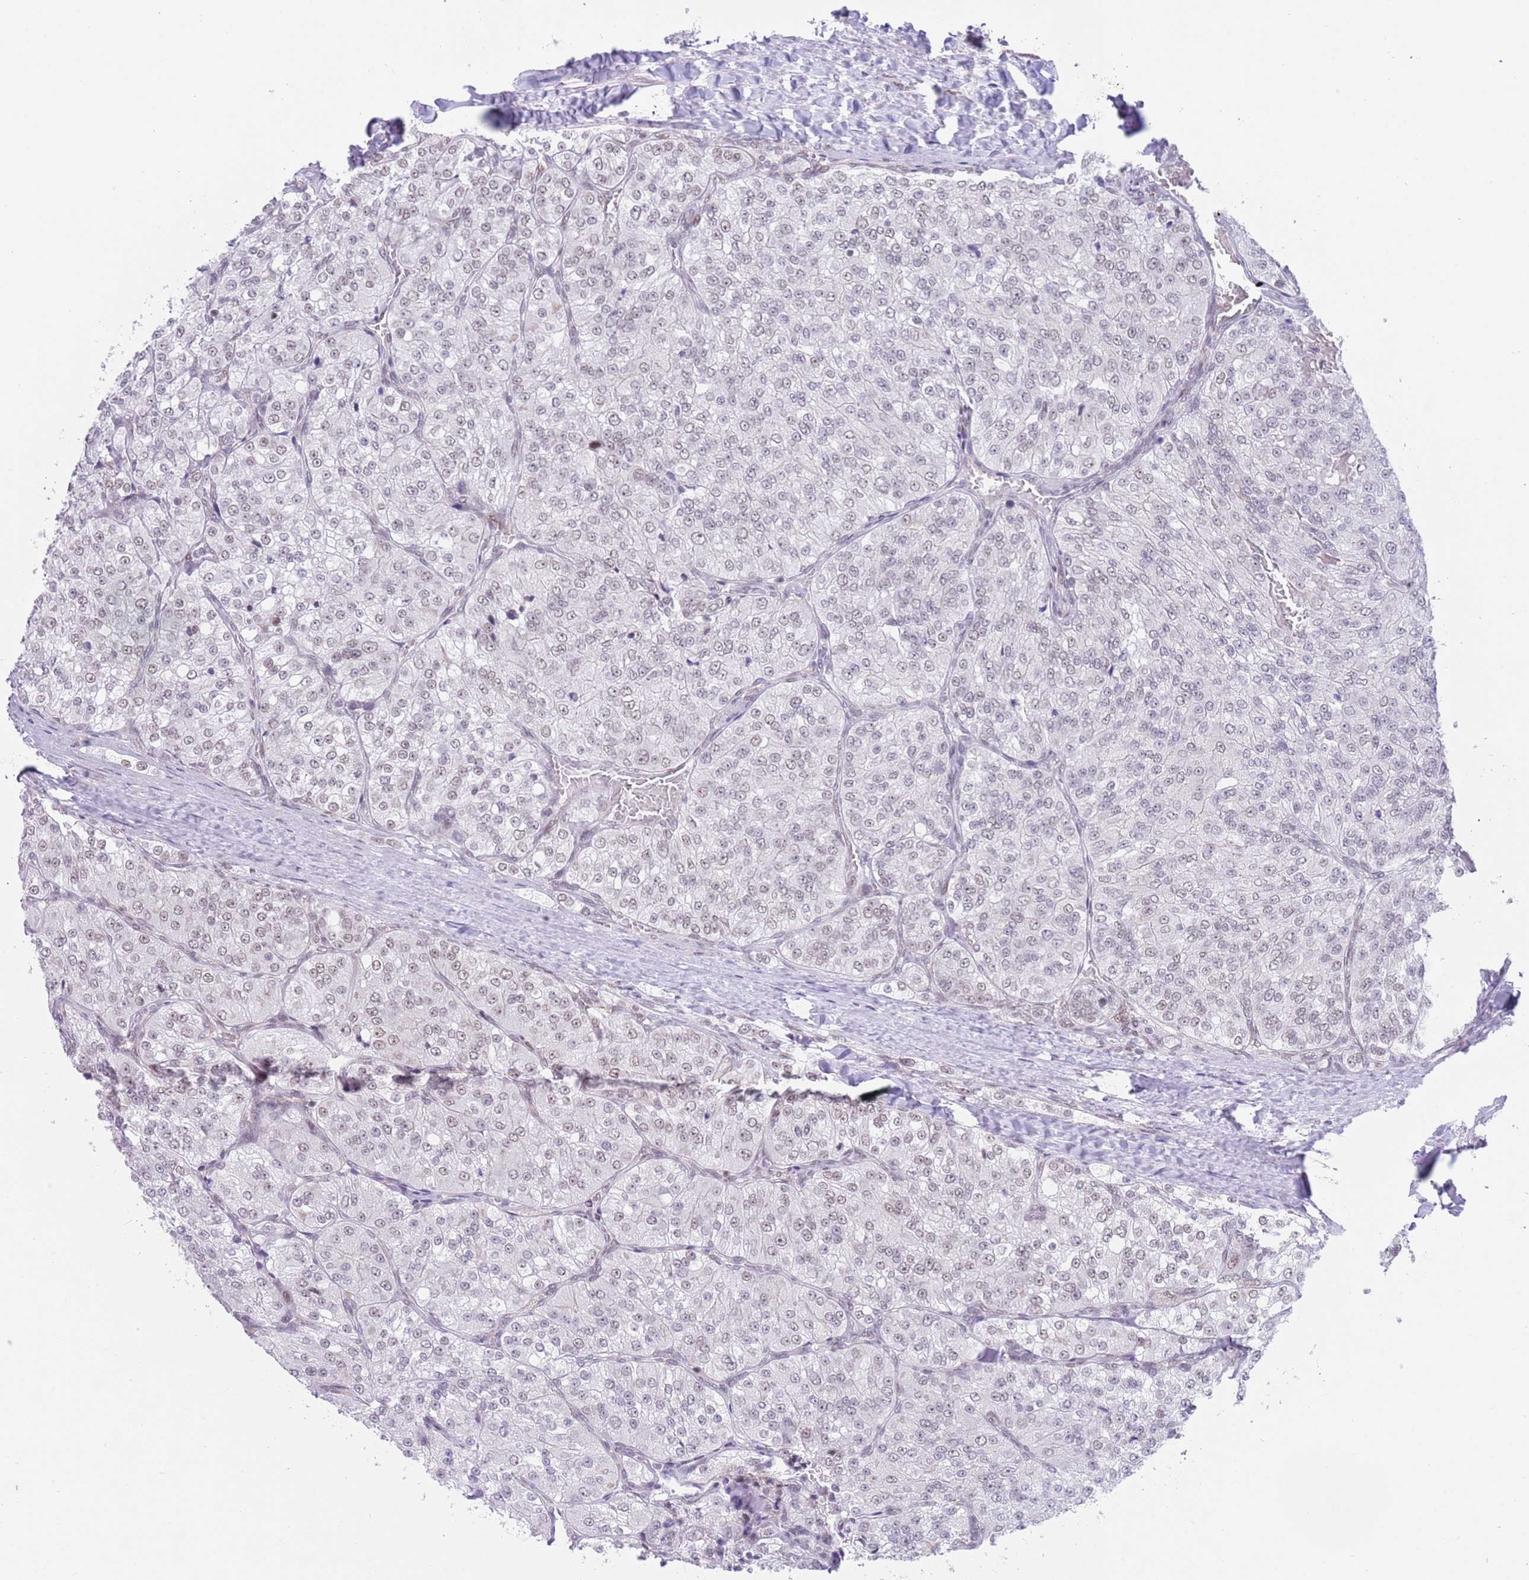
{"staining": {"intensity": "weak", "quantity": "25%-75%", "location": "nuclear"}, "tissue": "renal cancer", "cell_type": "Tumor cells", "image_type": "cancer", "snomed": [{"axis": "morphology", "description": "Adenocarcinoma, NOS"}, {"axis": "topography", "description": "Kidney"}], "caption": "High-power microscopy captured an IHC micrograph of renal cancer (adenocarcinoma), revealing weak nuclear positivity in about 25%-75% of tumor cells.", "gene": "ZNF382", "patient": {"sex": "female", "age": 63}}